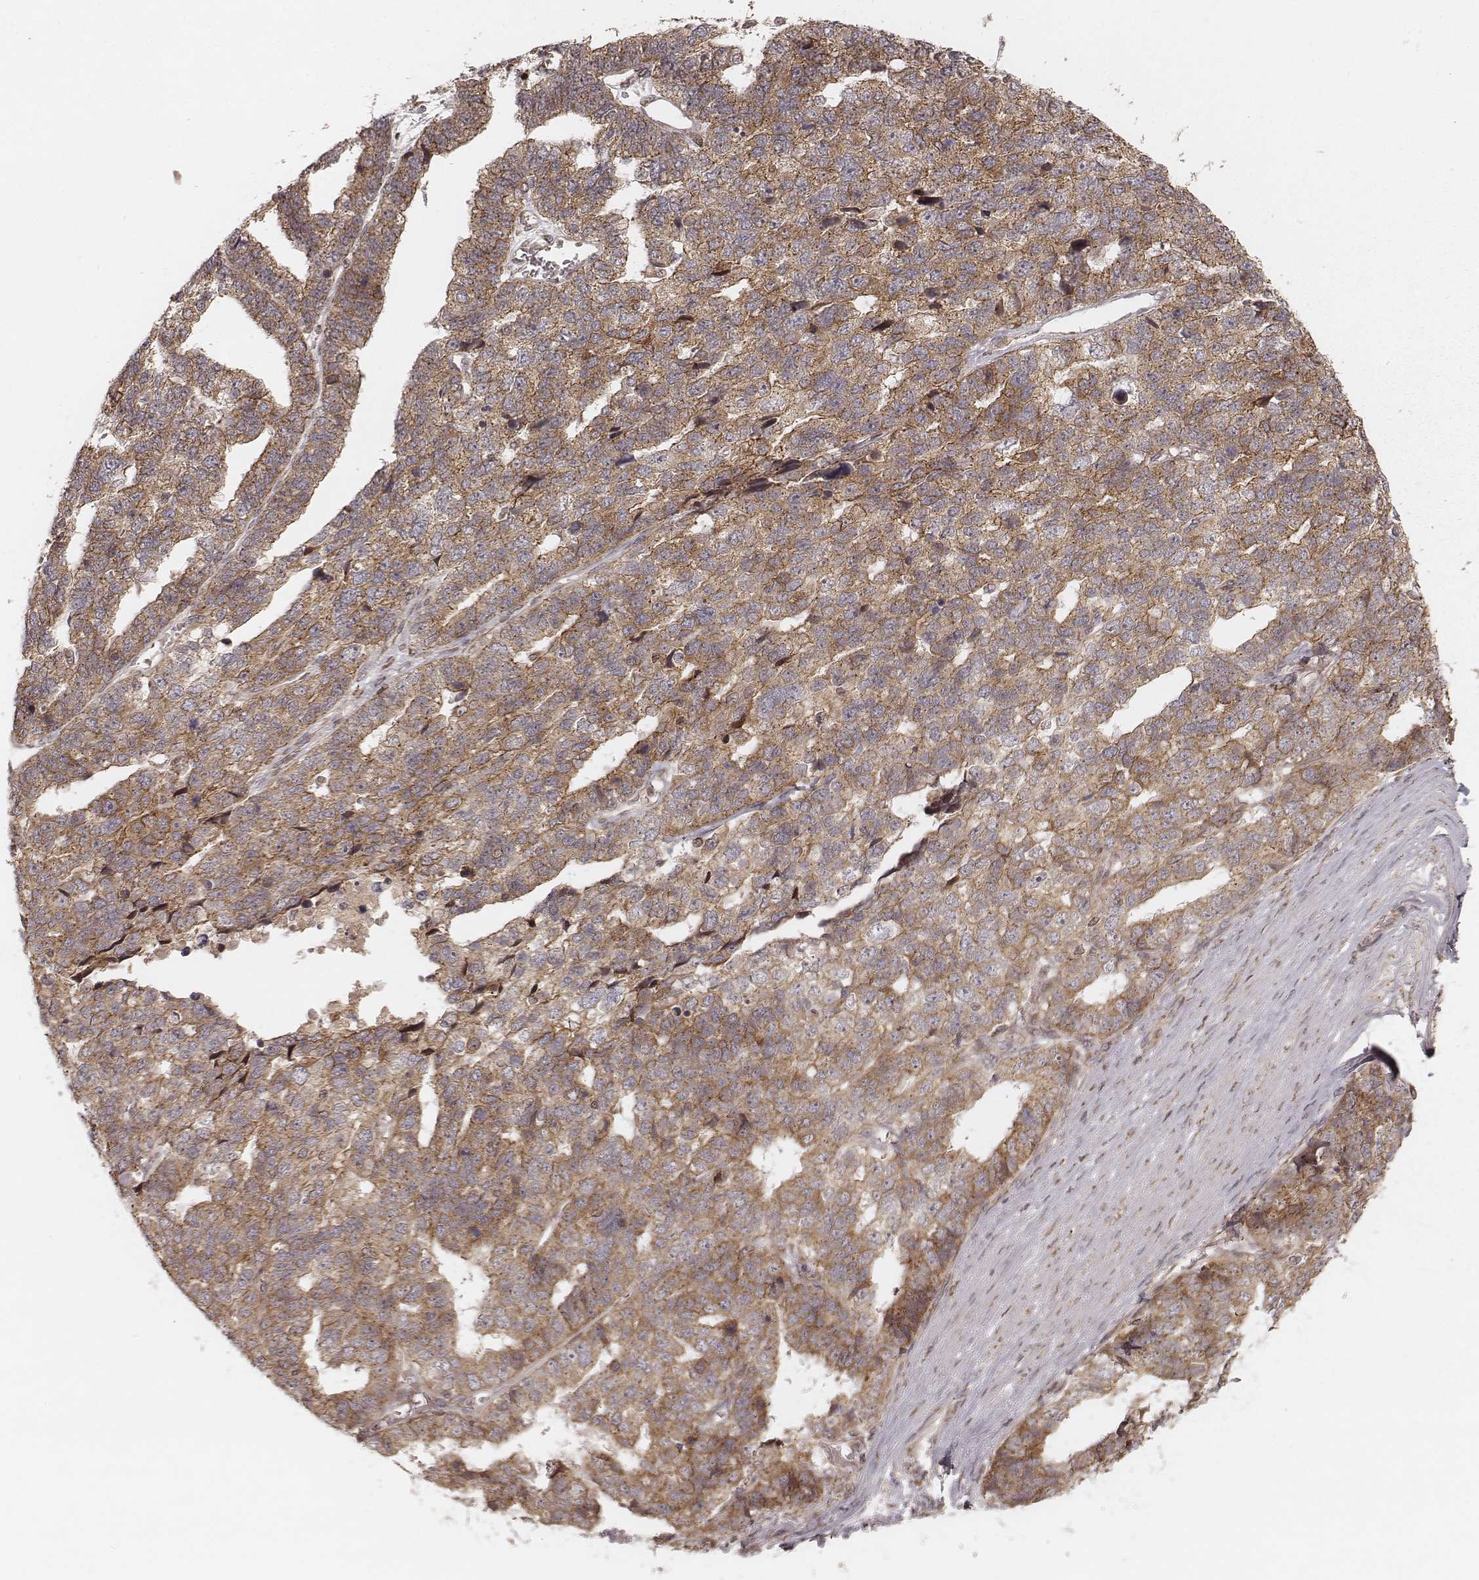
{"staining": {"intensity": "moderate", "quantity": ">75%", "location": "cytoplasmic/membranous"}, "tissue": "stomach cancer", "cell_type": "Tumor cells", "image_type": "cancer", "snomed": [{"axis": "morphology", "description": "Adenocarcinoma, NOS"}, {"axis": "topography", "description": "Stomach"}], "caption": "A medium amount of moderate cytoplasmic/membranous staining is appreciated in about >75% of tumor cells in stomach adenocarcinoma tissue.", "gene": "MYO19", "patient": {"sex": "male", "age": 69}}